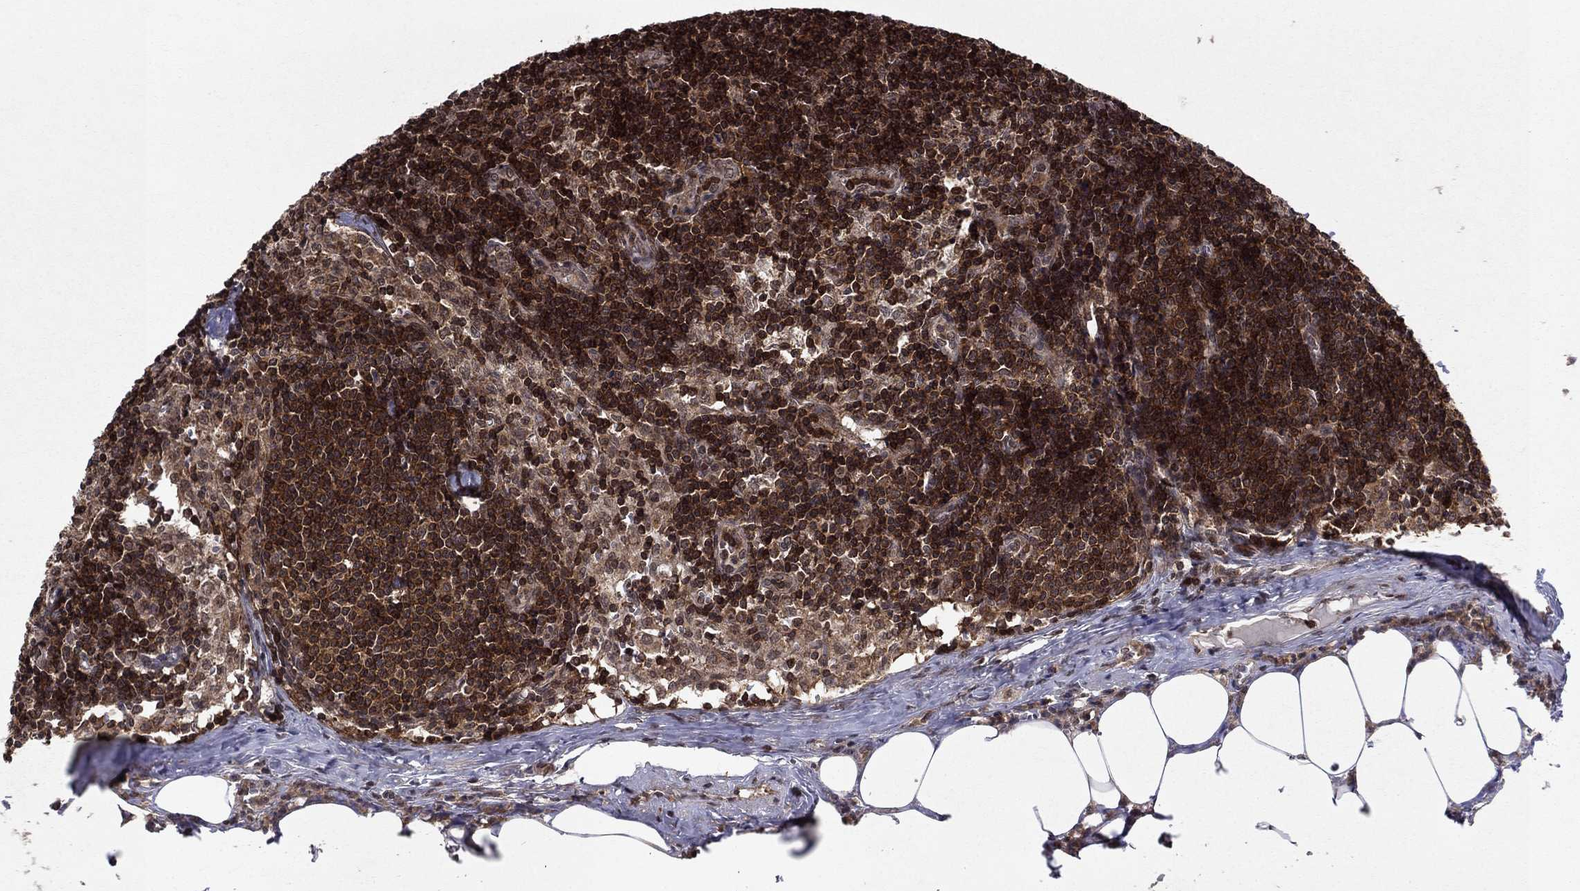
{"staining": {"intensity": "strong", "quantity": ">75%", "location": "nuclear"}, "tissue": "lymph node", "cell_type": "Non-germinal center cells", "image_type": "normal", "snomed": [{"axis": "morphology", "description": "Normal tissue, NOS"}, {"axis": "topography", "description": "Lymph node"}], "caption": "Immunohistochemistry (IHC) photomicrograph of benign human lymph node stained for a protein (brown), which reveals high levels of strong nuclear staining in approximately >75% of non-germinal center cells.", "gene": "SSX2IP", "patient": {"sex": "female", "age": 51}}